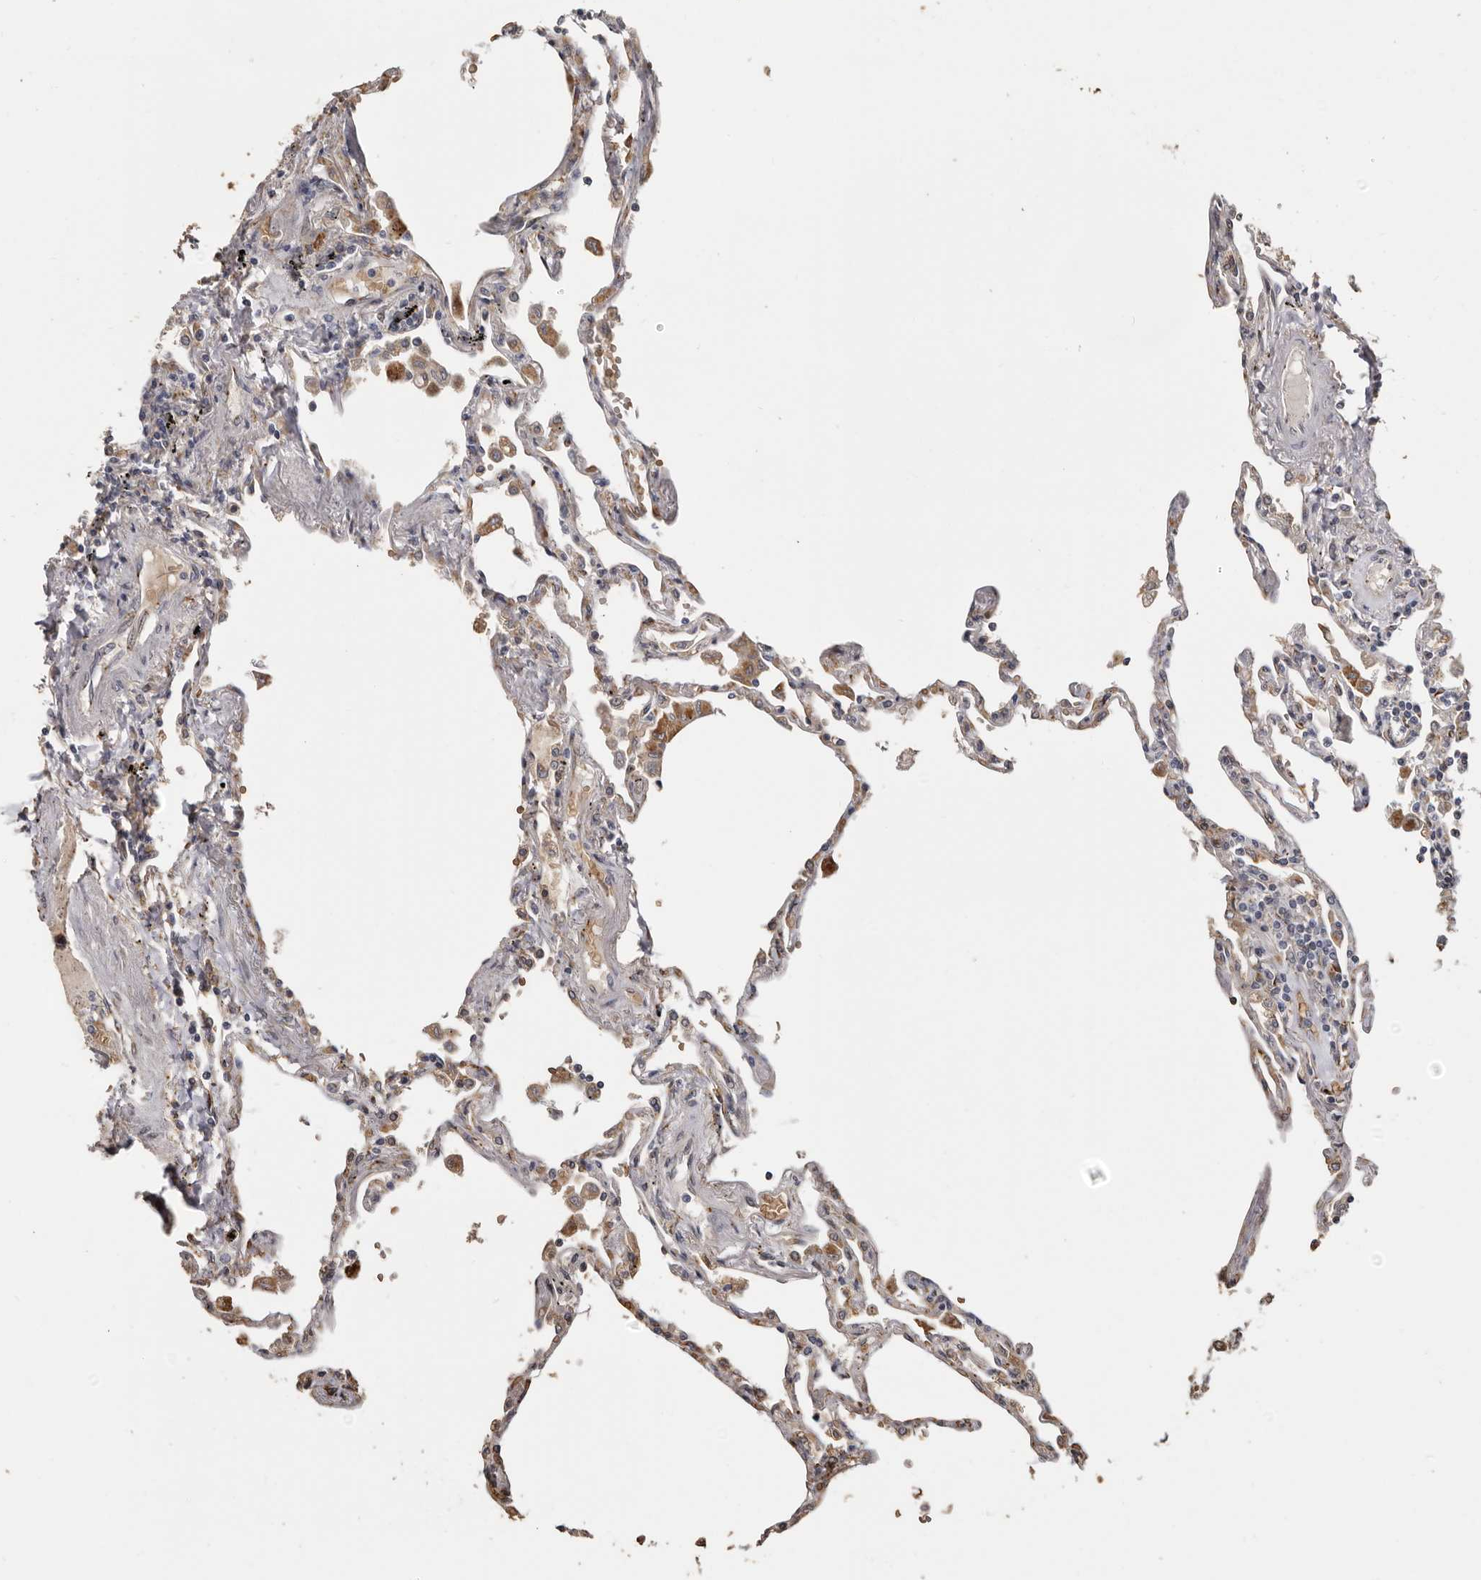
{"staining": {"intensity": "moderate", "quantity": "<25%", "location": "cytoplasmic/membranous"}, "tissue": "lung", "cell_type": "Alveolar cells", "image_type": "normal", "snomed": [{"axis": "morphology", "description": "Normal tissue, NOS"}, {"axis": "topography", "description": "Lung"}], "caption": "Lung stained for a protein demonstrates moderate cytoplasmic/membranous positivity in alveolar cells. (IHC, brightfield microscopy, high magnification).", "gene": "ENTREP1", "patient": {"sex": "female", "age": 67}}